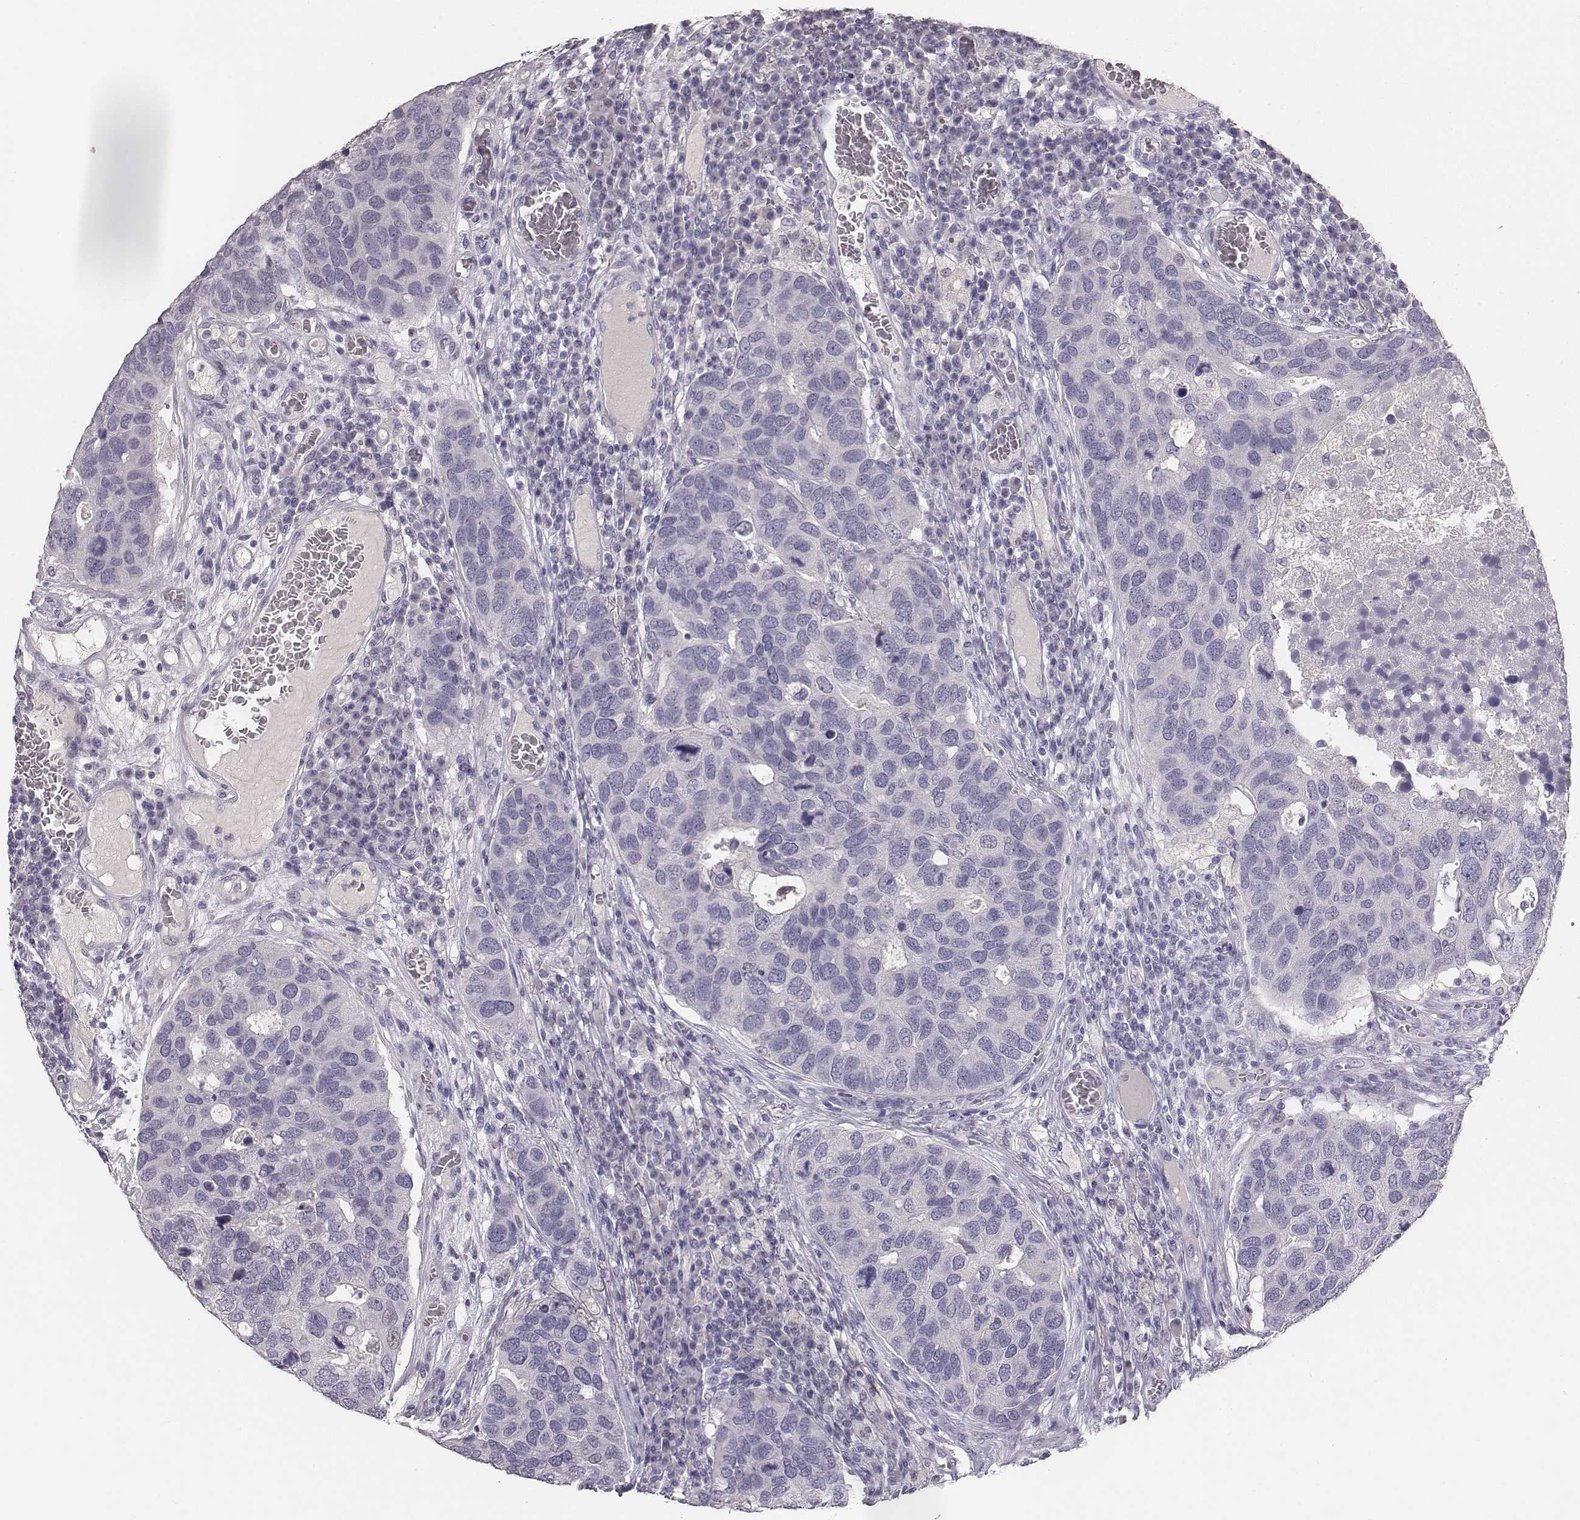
{"staining": {"intensity": "negative", "quantity": "none", "location": "none"}, "tissue": "breast cancer", "cell_type": "Tumor cells", "image_type": "cancer", "snomed": [{"axis": "morphology", "description": "Duct carcinoma"}, {"axis": "topography", "description": "Breast"}], "caption": "This is an IHC micrograph of breast cancer. There is no staining in tumor cells.", "gene": "MYH6", "patient": {"sex": "female", "age": 83}}